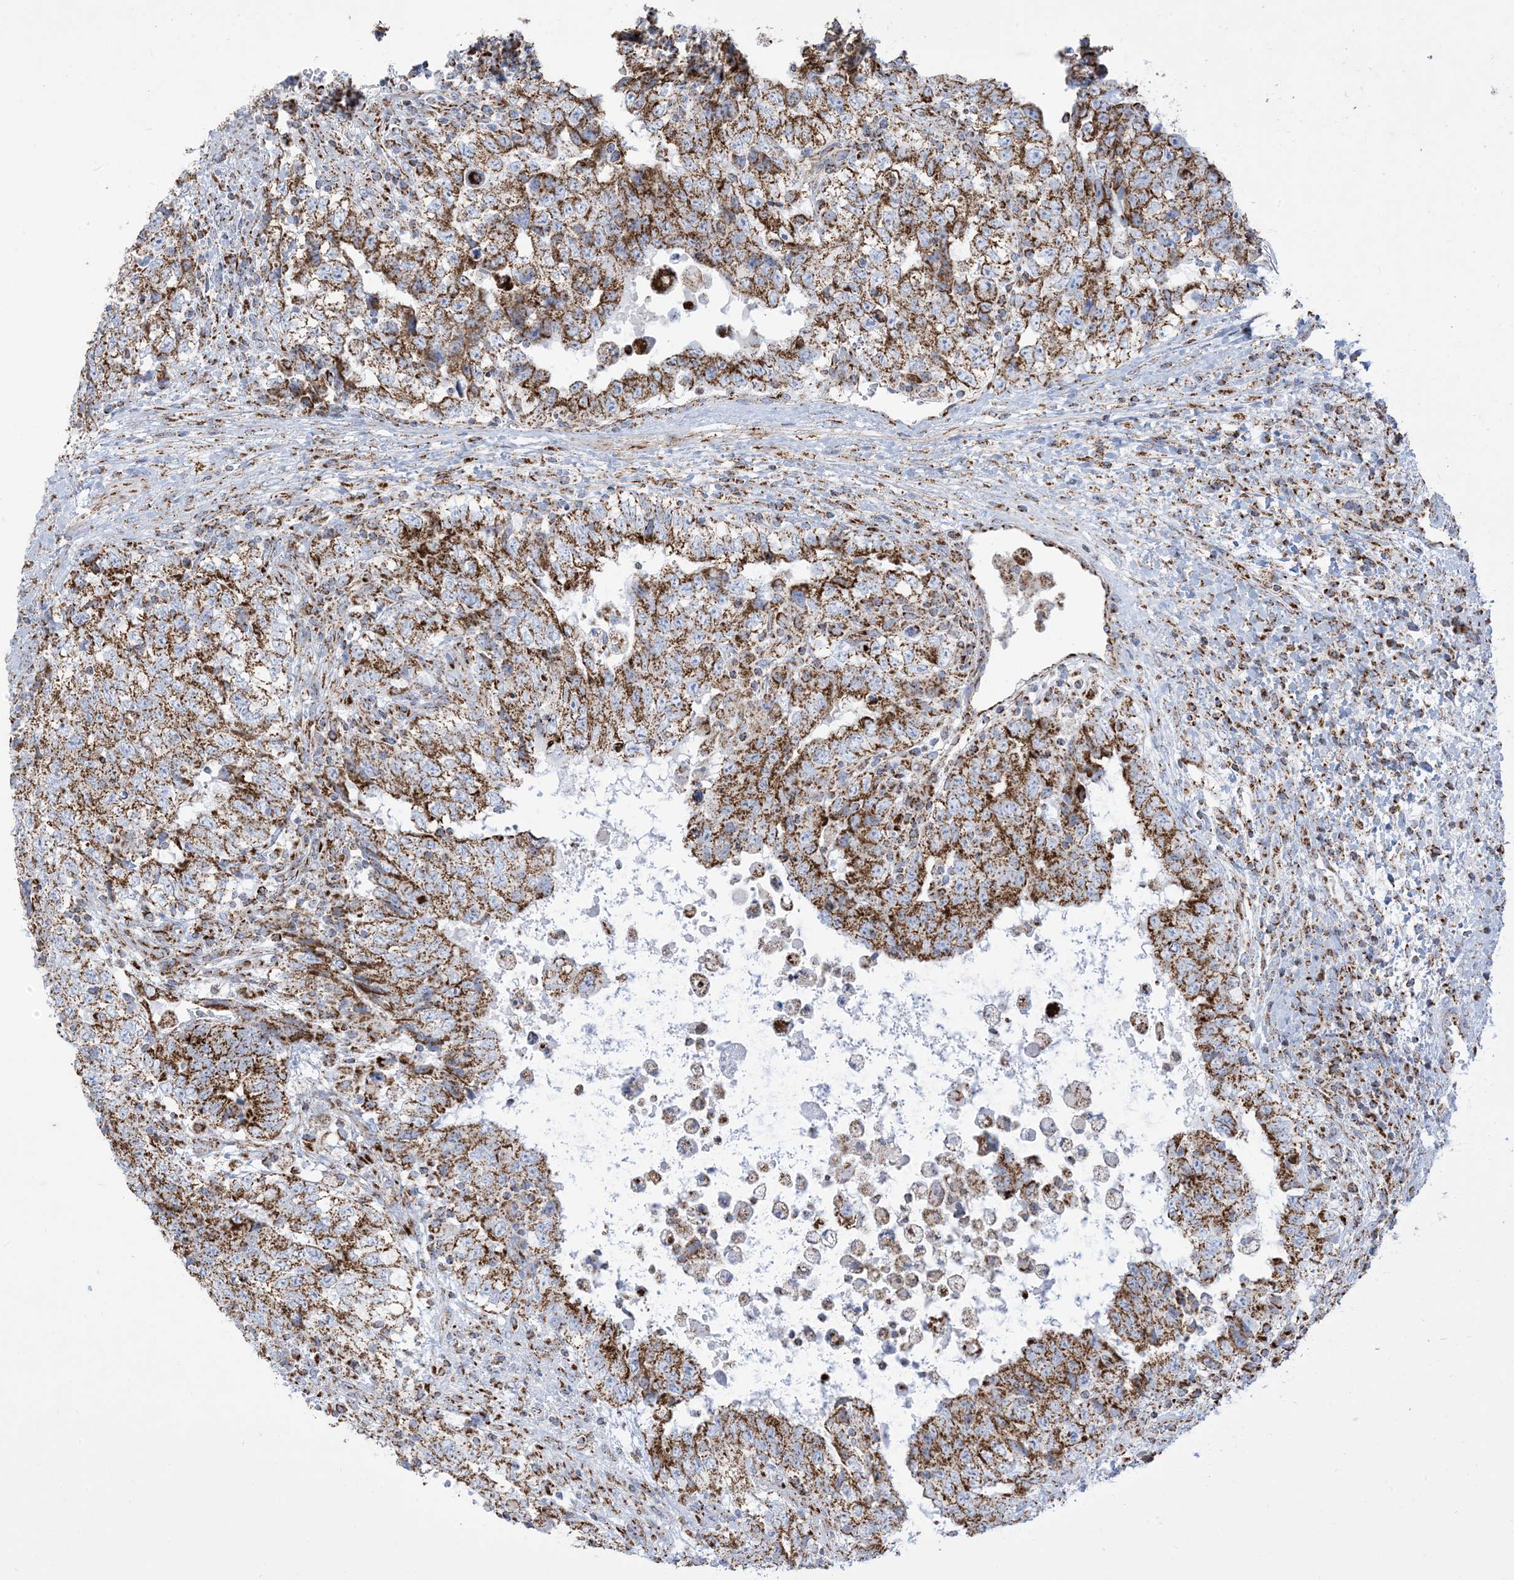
{"staining": {"intensity": "moderate", "quantity": ">75%", "location": "cytoplasmic/membranous"}, "tissue": "testis cancer", "cell_type": "Tumor cells", "image_type": "cancer", "snomed": [{"axis": "morphology", "description": "Carcinoma, Embryonal, NOS"}, {"axis": "topography", "description": "Testis"}], "caption": "High-power microscopy captured an immunohistochemistry (IHC) image of testis embryonal carcinoma, revealing moderate cytoplasmic/membranous staining in about >75% of tumor cells.", "gene": "SAMM50", "patient": {"sex": "male", "age": 37}}